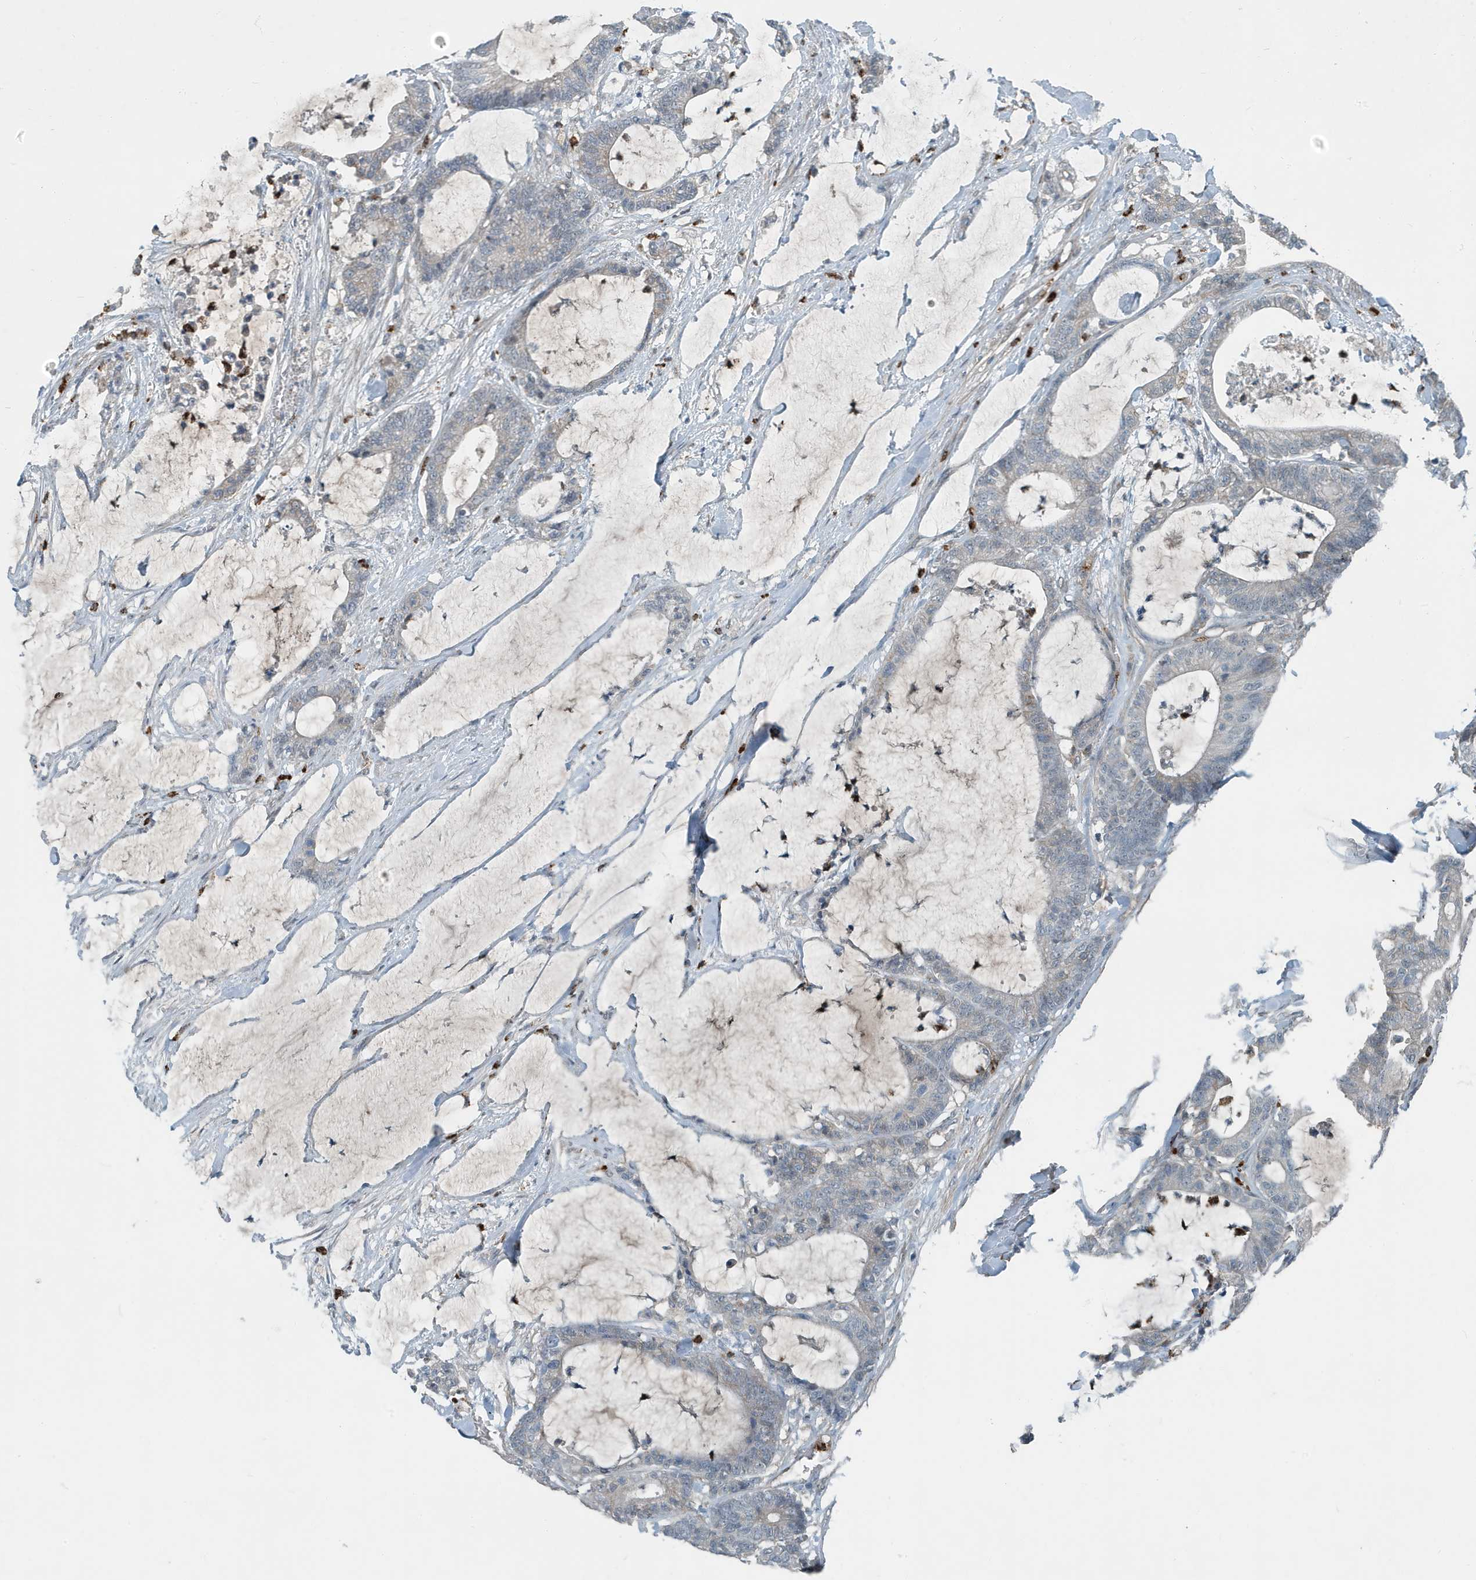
{"staining": {"intensity": "weak", "quantity": "<25%", "location": "cytoplasmic/membranous"}, "tissue": "colorectal cancer", "cell_type": "Tumor cells", "image_type": "cancer", "snomed": [{"axis": "morphology", "description": "Adenocarcinoma, NOS"}, {"axis": "topography", "description": "Colon"}], "caption": "Adenocarcinoma (colorectal) was stained to show a protein in brown. There is no significant positivity in tumor cells.", "gene": "DAPP1", "patient": {"sex": "female", "age": 84}}